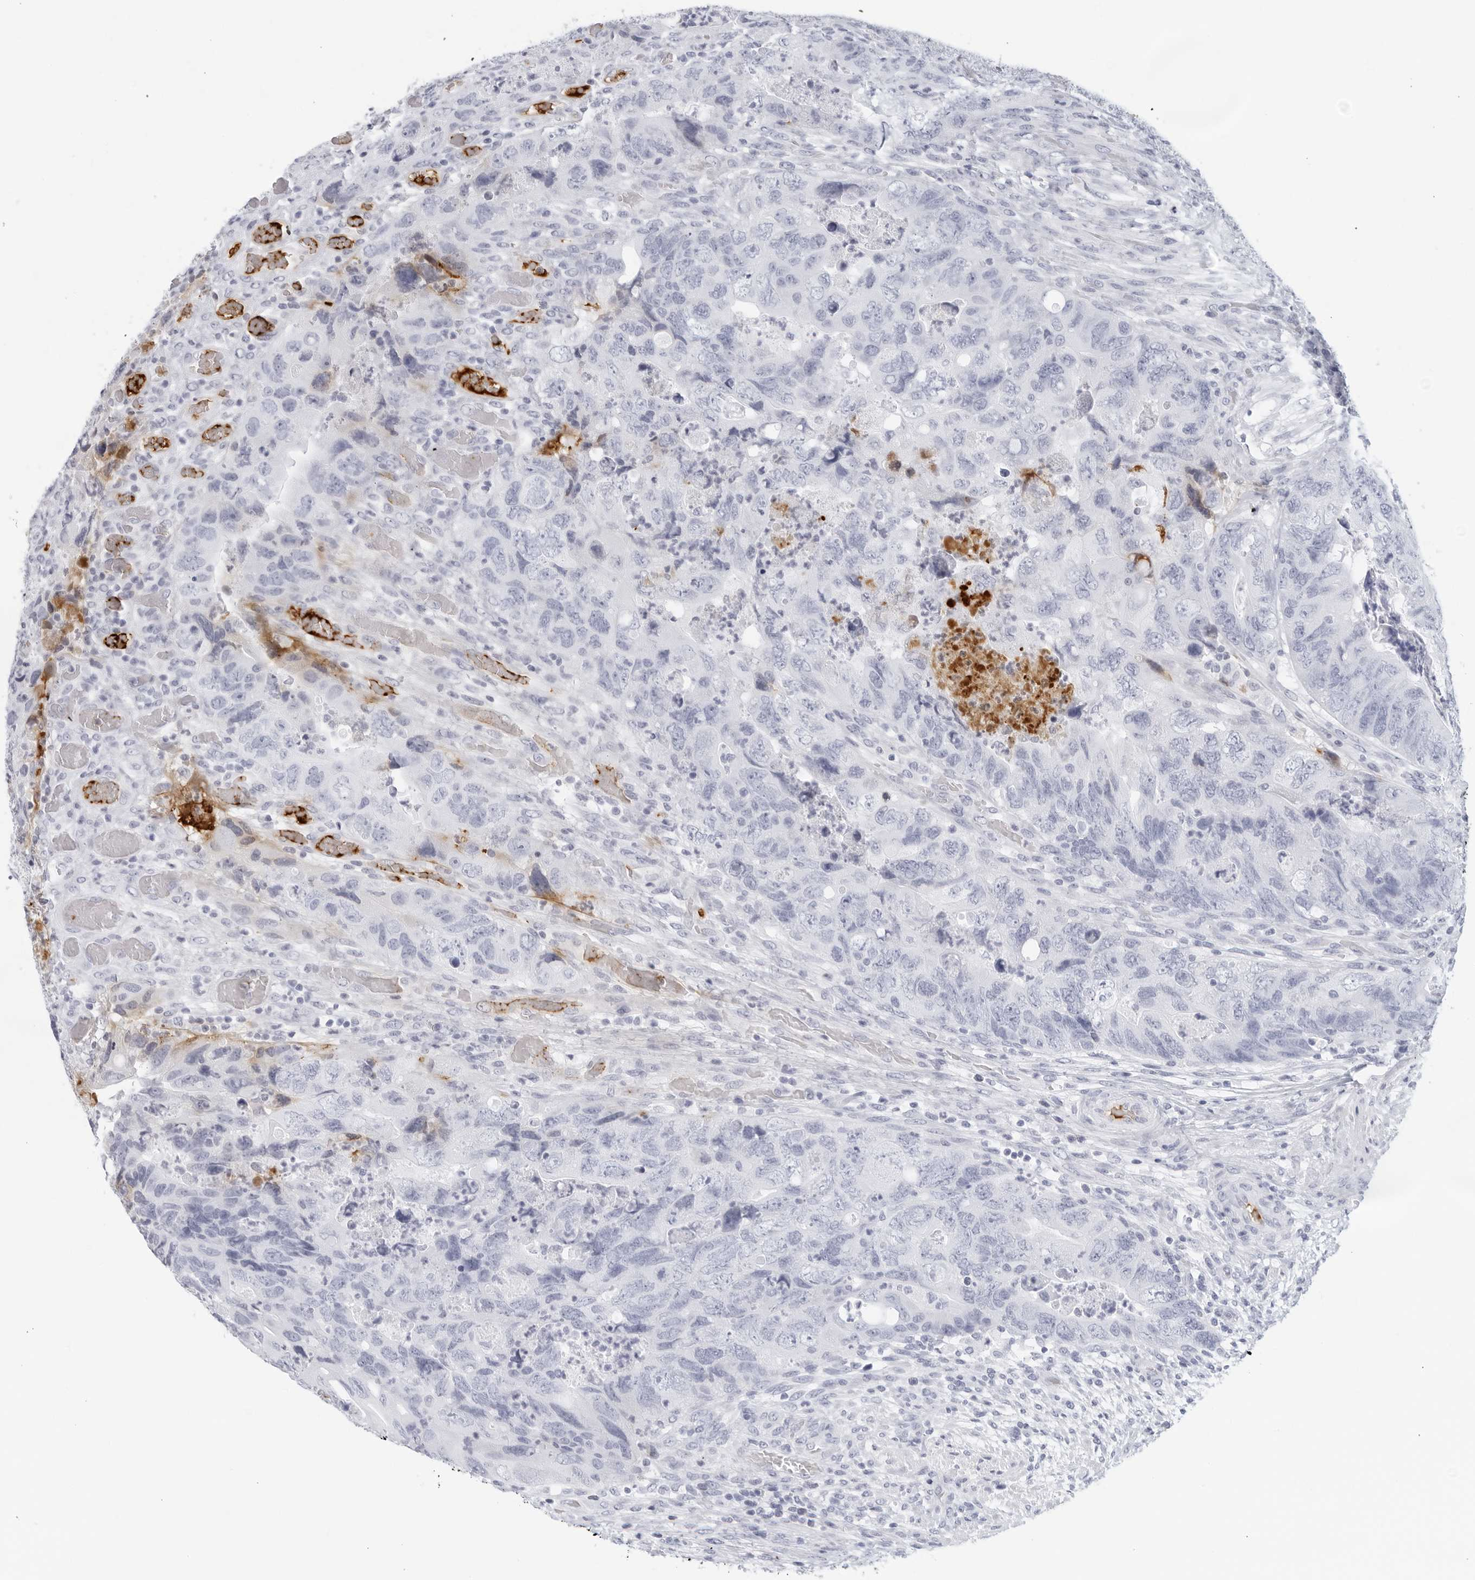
{"staining": {"intensity": "negative", "quantity": "none", "location": "none"}, "tissue": "colorectal cancer", "cell_type": "Tumor cells", "image_type": "cancer", "snomed": [{"axis": "morphology", "description": "Adenocarcinoma, NOS"}, {"axis": "topography", "description": "Rectum"}], "caption": "IHC of colorectal cancer exhibits no staining in tumor cells.", "gene": "FGG", "patient": {"sex": "male", "age": 63}}